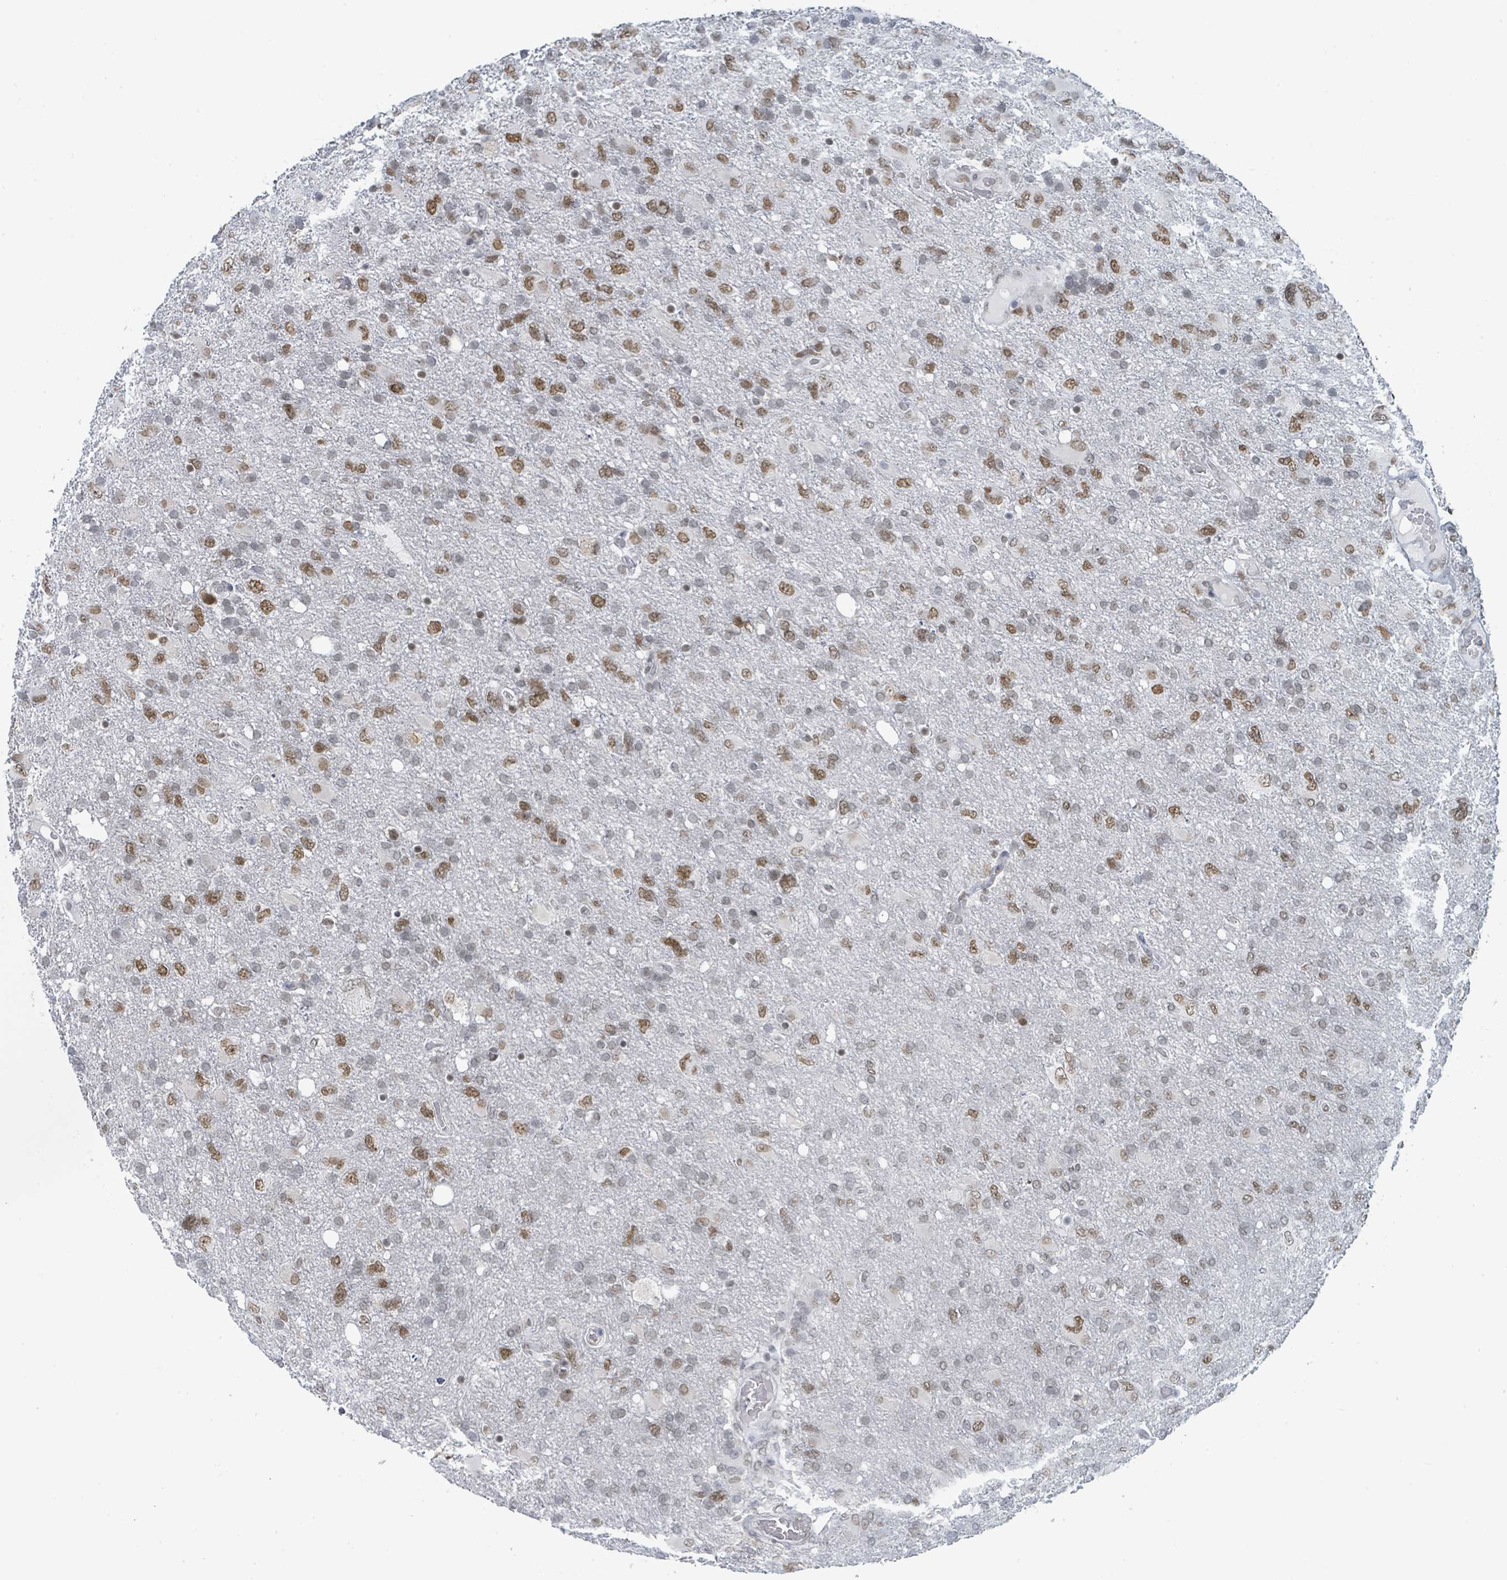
{"staining": {"intensity": "moderate", "quantity": "25%-75%", "location": "nuclear"}, "tissue": "glioma", "cell_type": "Tumor cells", "image_type": "cancer", "snomed": [{"axis": "morphology", "description": "Glioma, malignant, High grade"}, {"axis": "topography", "description": "Brain"}], "caption": "There is medium levels of moderate nuclear staining in tumor cells of malignant high-grade glioma, as demonstrated by immunohistochemical staining (brown color).", "gene": "EHMT2", "patient": {"sex": "male", "age": 61}}